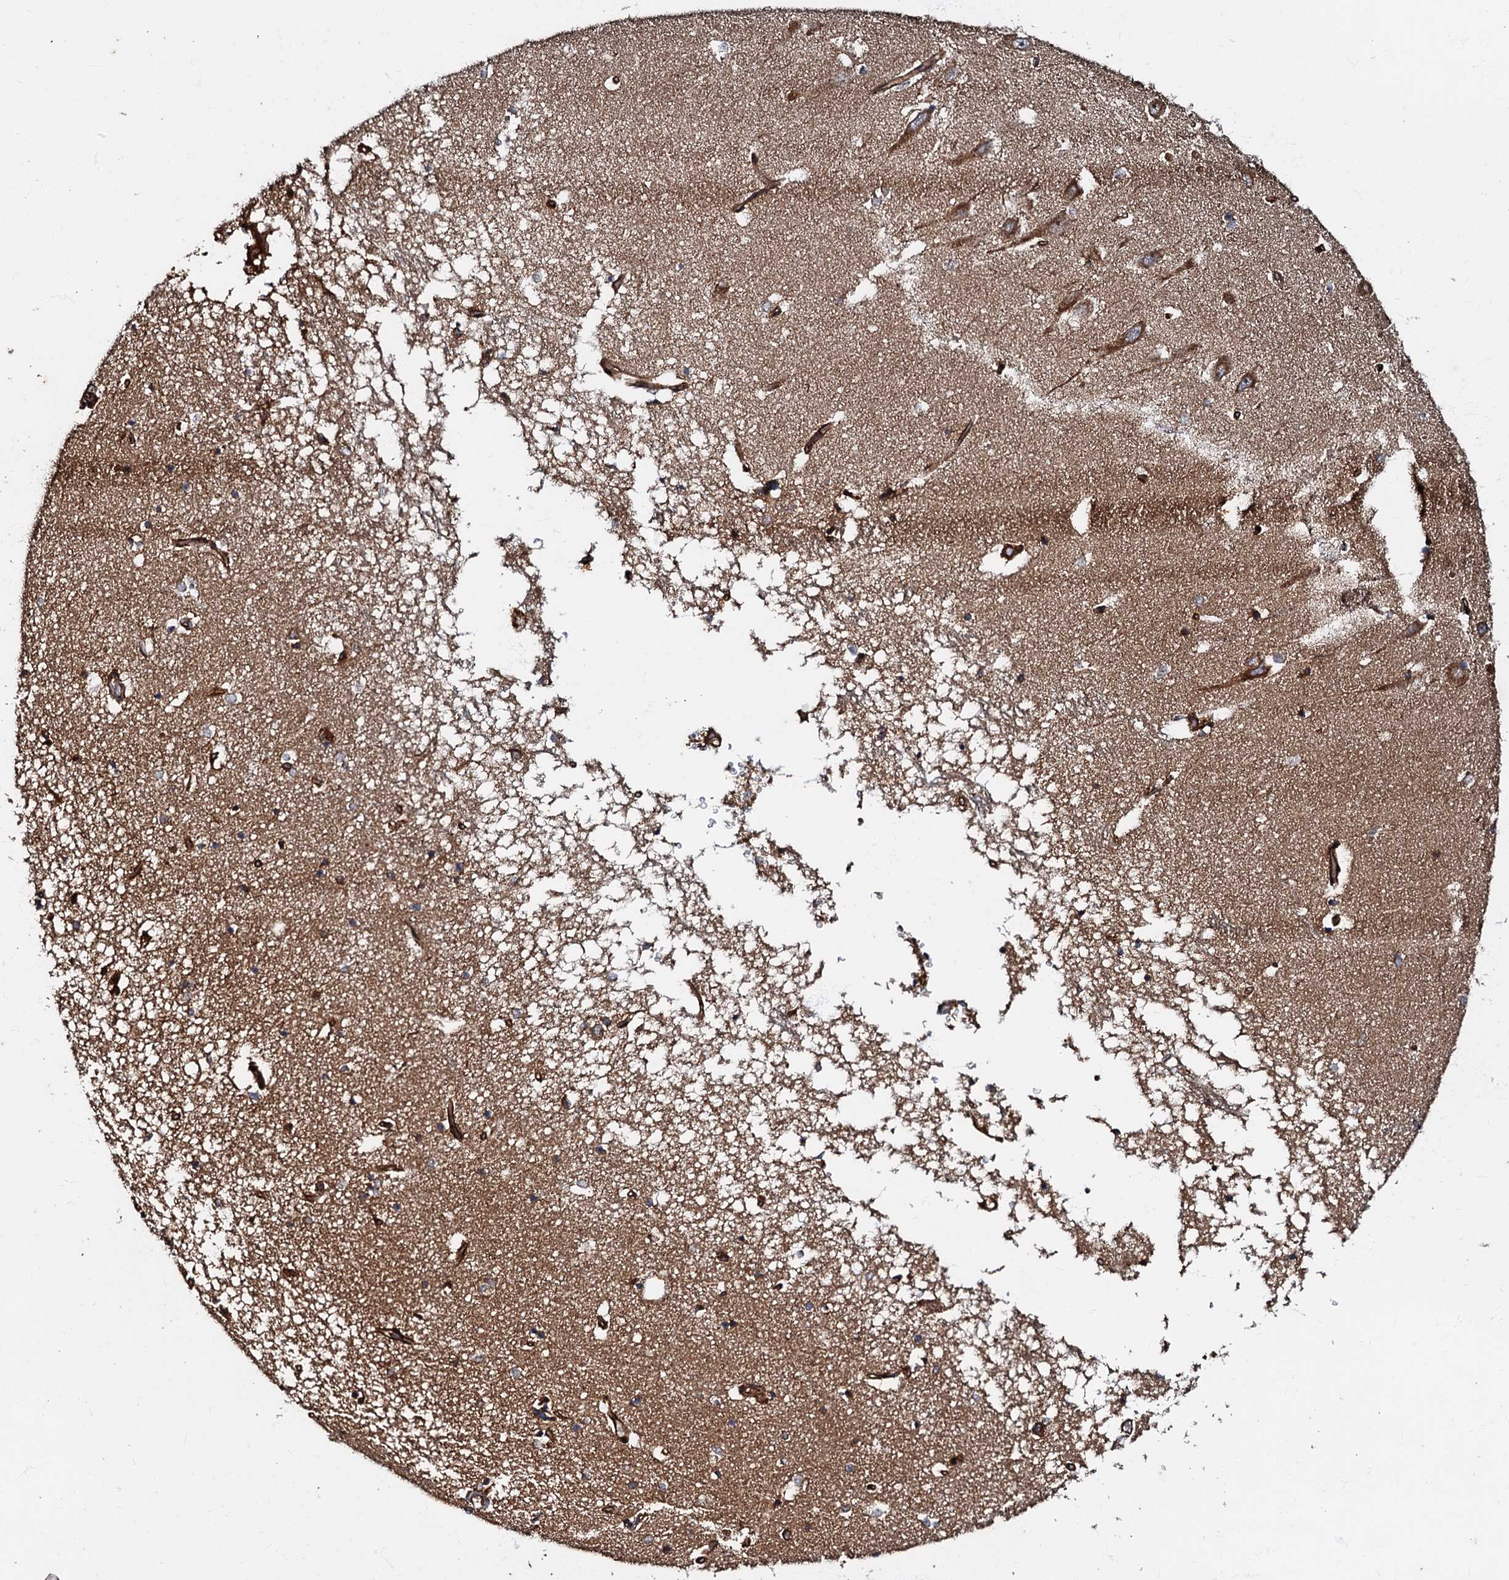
{"staining": {"intensity": "strong", "quantity": "25%-75%", "location": "cytoplasmic/membranous"}, "tissue": "hippocampus", "cell_type": "Glial cells", "image_type": "normal", "snomed": [{"axis": "morphology", "description": "Normal tissue, NOS"}, {"axis": "topography", "description": "Hippocampus"}], "caption": "Protein staining of unremarkable hippocampus exhibits strong cytoplasmic/membranous expression in about 25%-75% of glial cells.", "gene": "BLOC1S6", "patient": {"sex": "male", "age": 70}}